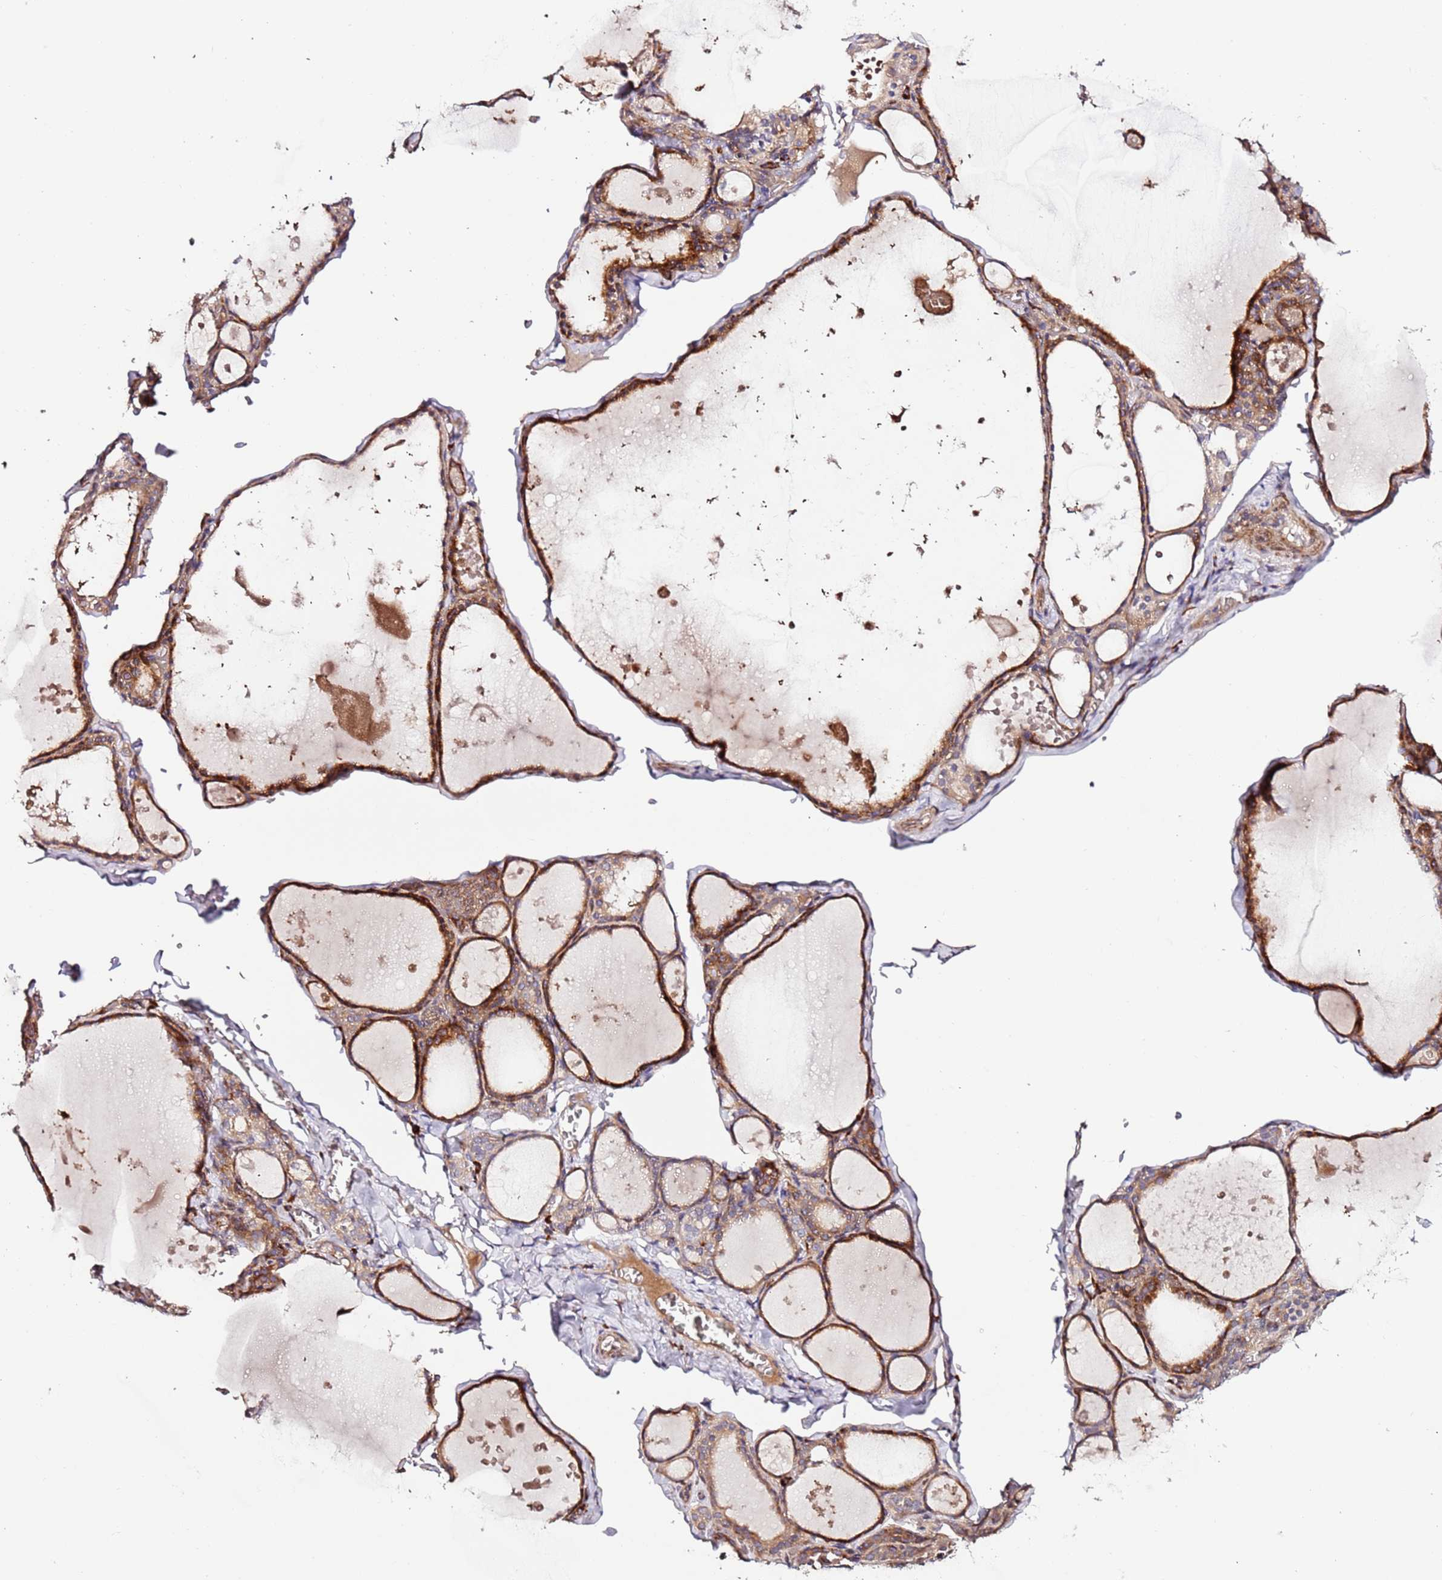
{"staining": {"intensity": "moderate", "quantity": ">75%", "location": "cytoplasmic/membranous"}, "tissue": "thyroid gland", "cell_type": "Glandular cells", "image_type": "normal", "snomed": [{"axis": "morphology", "description": "Normal tissue, NOS"}, {"axis": "topography", "description": "Thyroid gland"}], "caption": "Protein staining of normal thyroid gland reveals moderate cytoplasmic/membranous expression in approximately >75% of glandular cells. (Stains: DAB in brown, nuclei in blue, Microscopy: brightfield microscopy at high magnification).", "gene": "HSD17B7", "patient": {"sex": "male", "age": 56}}